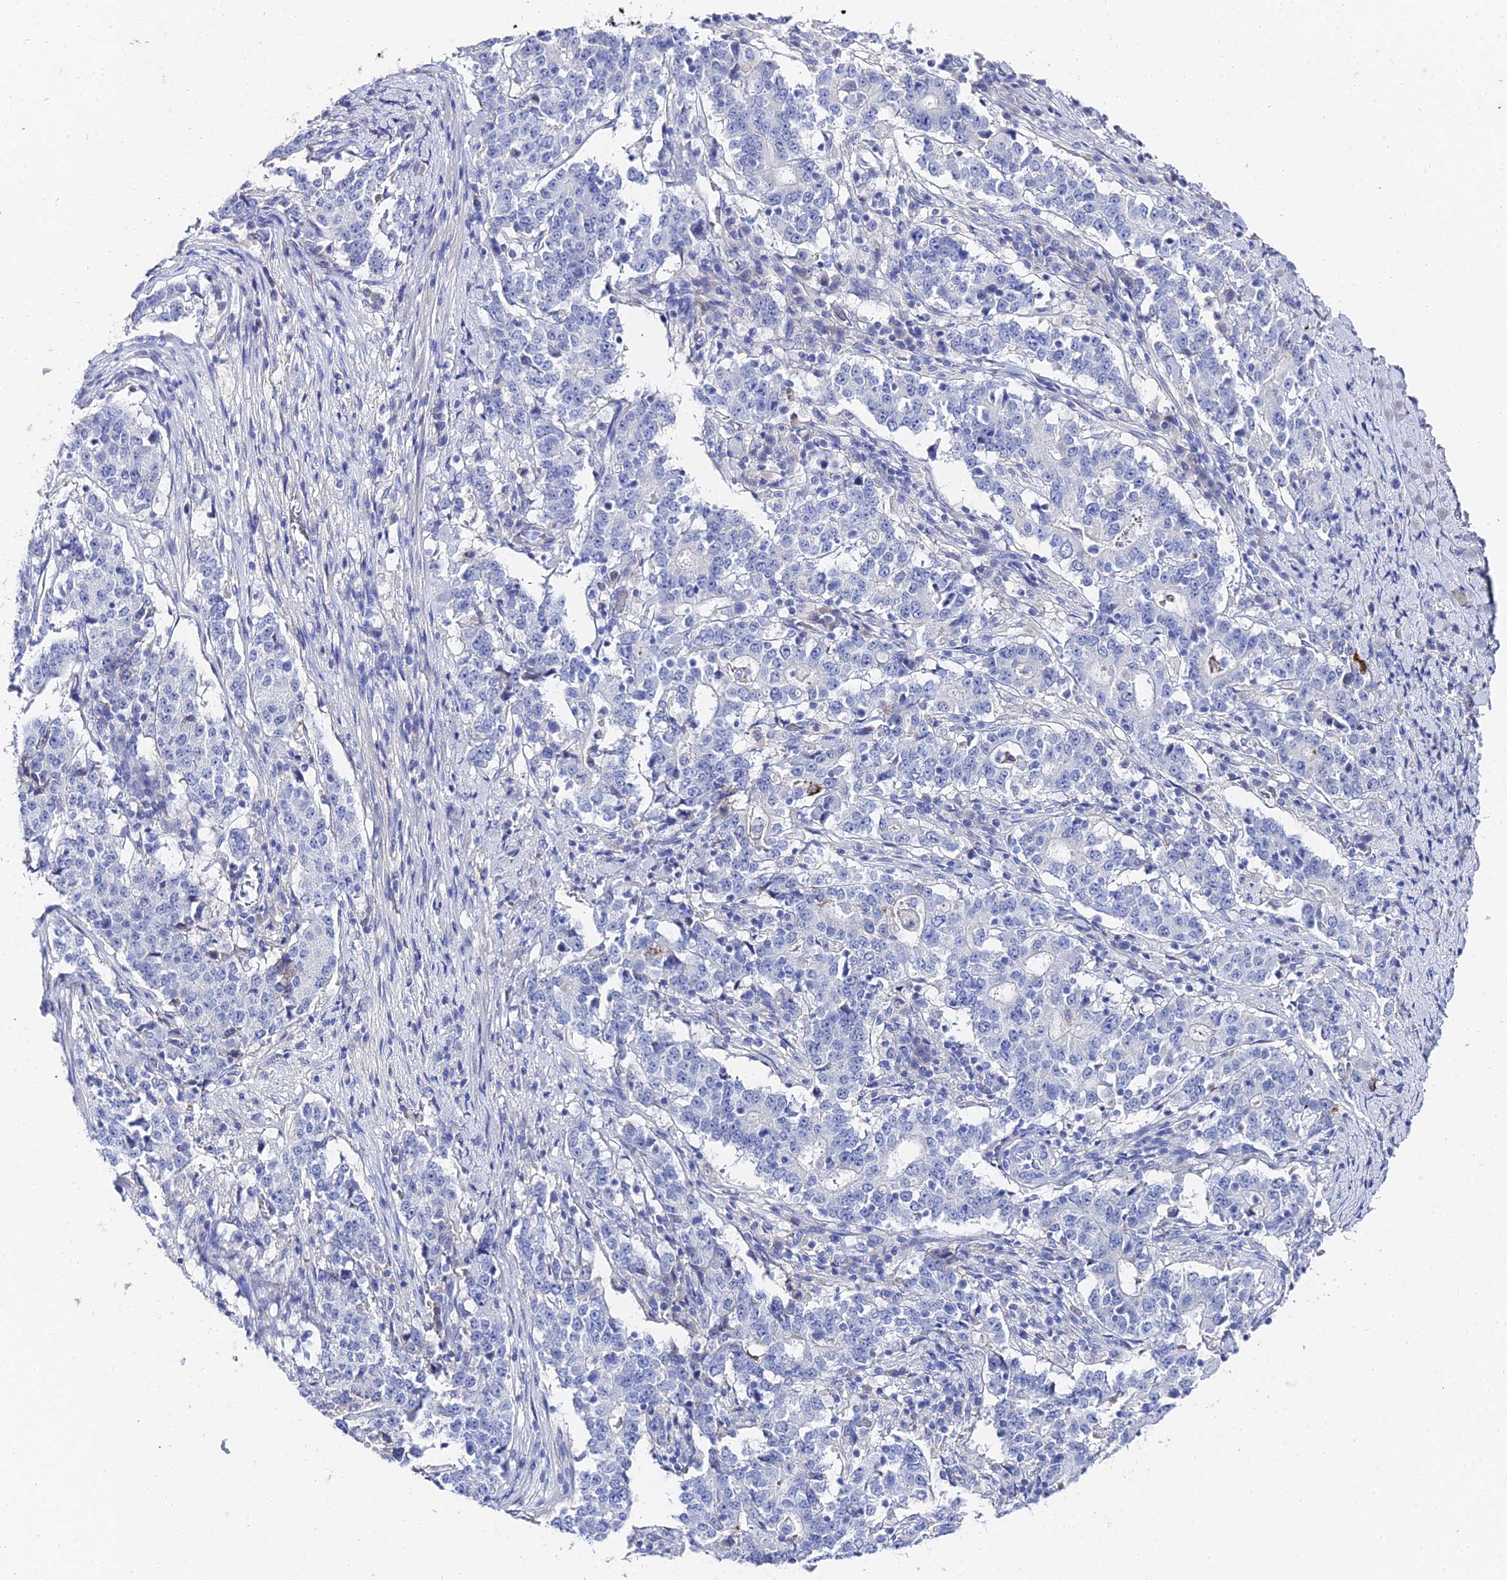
{"staining": {"intensity": "negative", "quantity": "none", "location": "none"}, "tissue": "stomach cancer", "cell_type": "Tumor cells", "image_type": "cancer", "snomed": [{"axis": "morphology", "description": "Adenocarcinoma, NOS"}, {"axis": "topography", "description": "Stomach"}], "caption": "There is no significant positivity in tumor cells of adenocarcinoma (stomach).", "gene": "KRT17", "patient": {"sex": "male", "age": 59}}